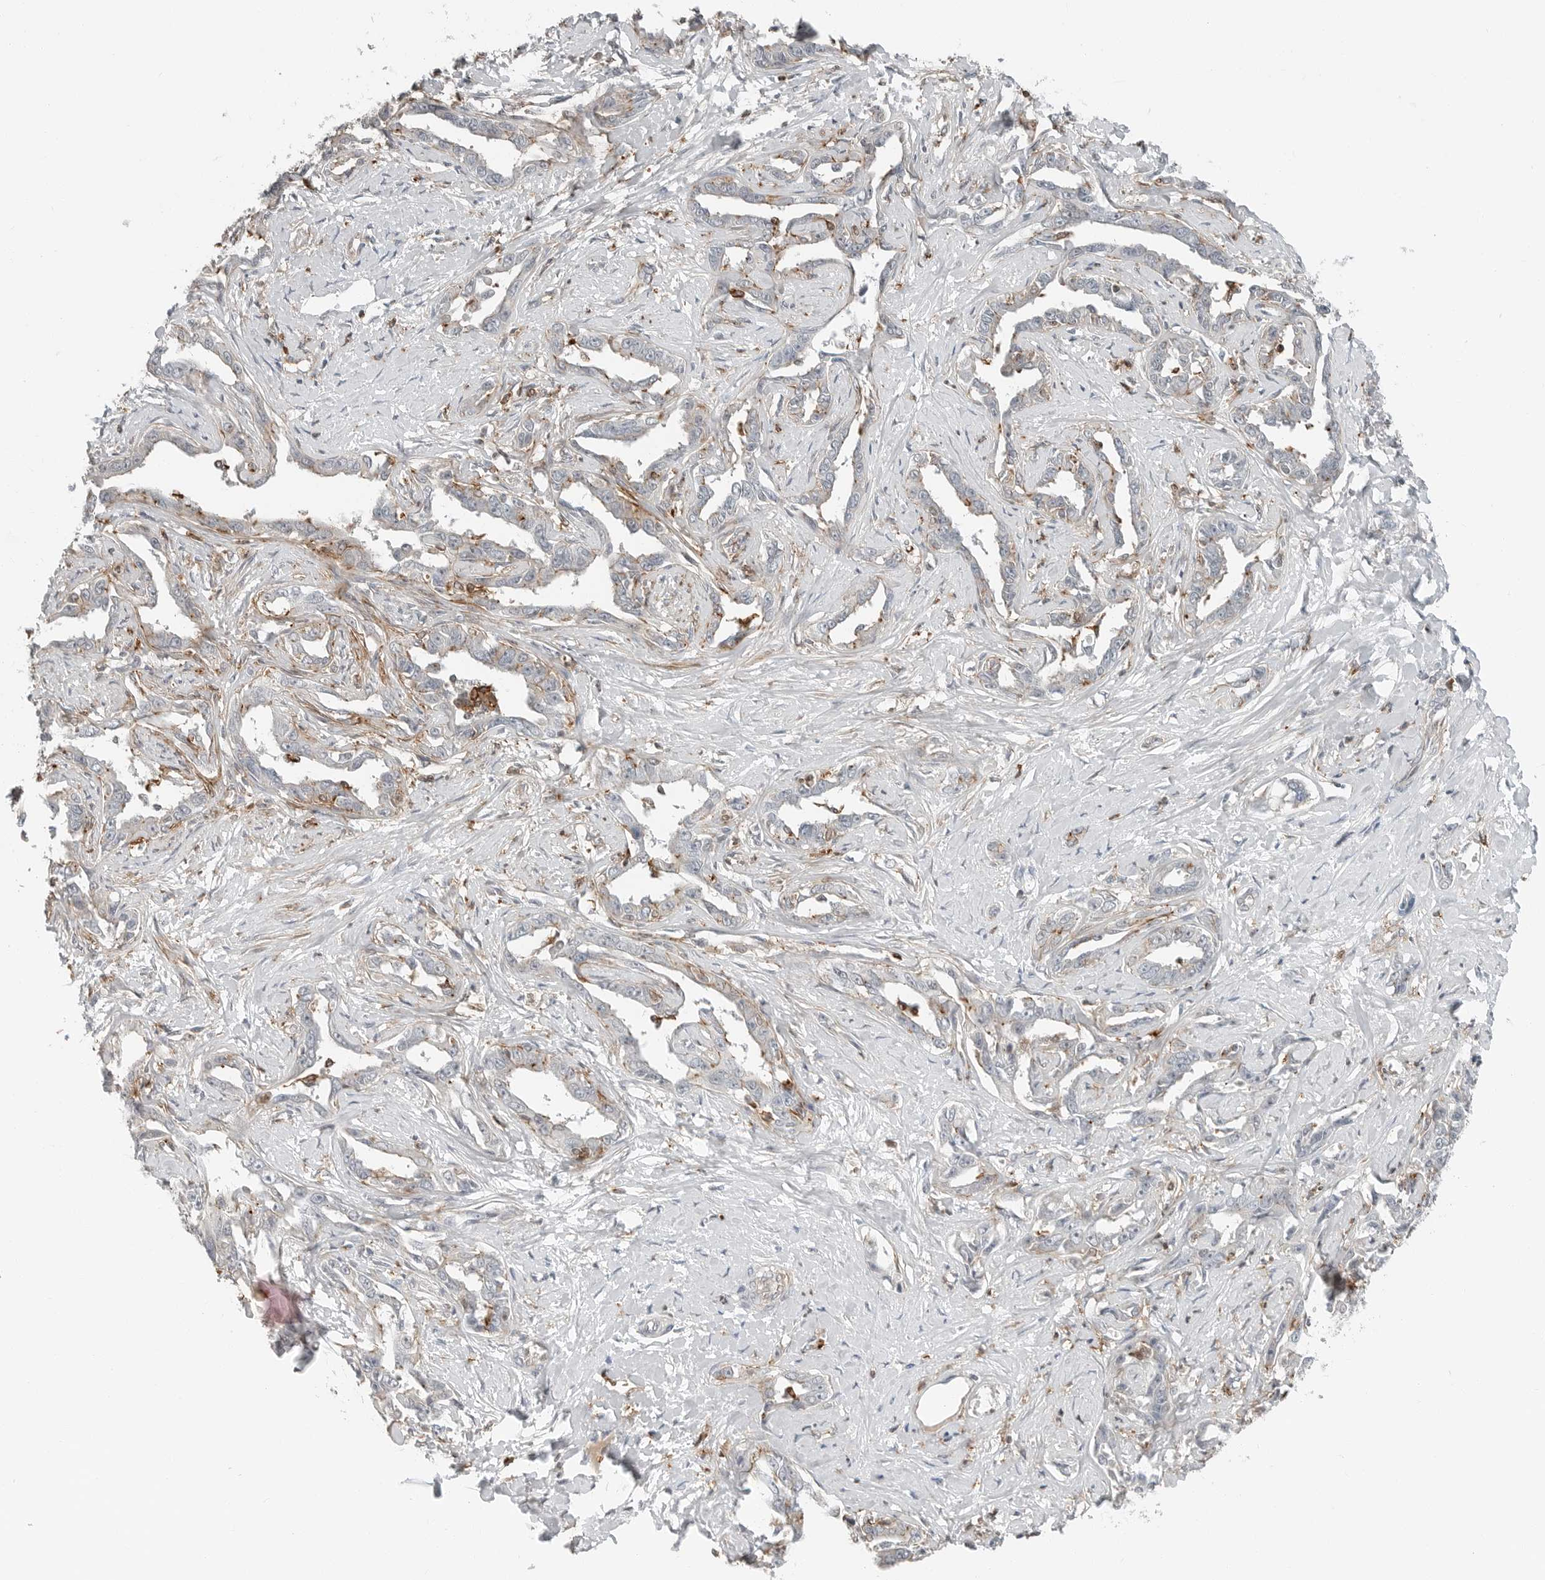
{"staining": {"intensity": "moderate", "quantity": "<25%", "location": "cytoplasmic/membranous"}, "tissue": "liver cancer", "cell_type": "Tumor cells", "image_type": "cancer", "snomed": [{"axis": "morphology", "description": "Cholangiocarcinoma"}, {"axis": "topography", "description": "Liver"}], "caption": "Liver cancer stained with immunohistochemistry (IHC) demonstrates moderate cytoplasmic/membranous positivity in approximately <25% of tumor cells. (Brightfield microscopy of DAB IHC at high magnification).", "gene": "LEFTY2", "patient": {"sex": "male", "age": 59}}